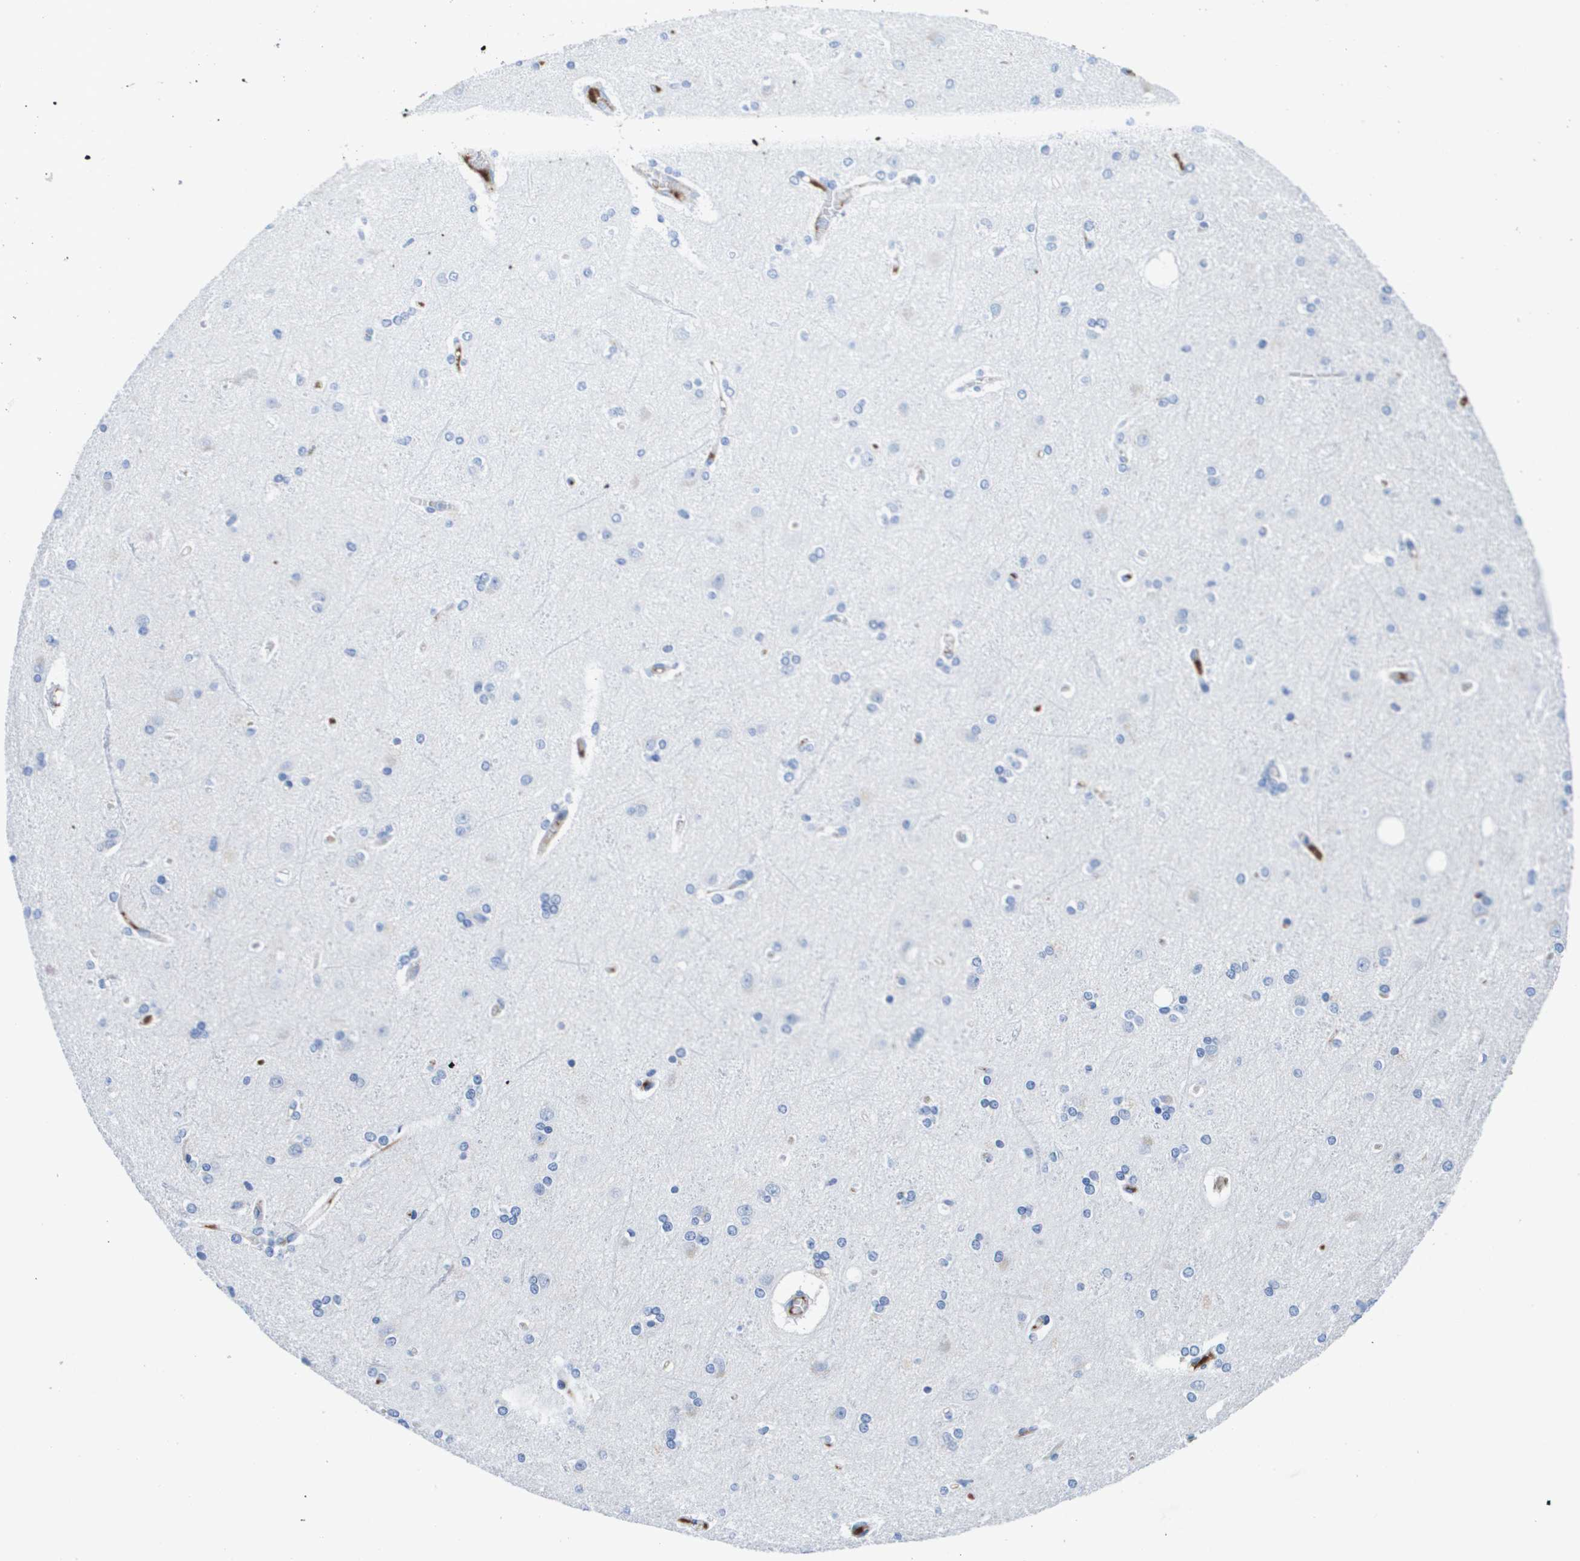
{"staining": {"intensity": "negative", "quantity": "none", "location": "none"}, "tissue": "cerebral cortex", "cell_type": "Endothelial cells", "image_type": "normal", "snomed": [{"axis": "morphology", "description": "Normal tissue, NOS"}, {"axis": "topography", "description": "Cerebral cortex"}], "caption": "High power microscopy histopathology image of an immunohistochemistry (IHC) micrograph of unremarkable cerebral cortex, revealing no significant expression in endothelial cells. (Brightfield microscopy of DAB IHC at high magnification).", "gene": "APOA1", "patient": {"sex": "male", "age": 57}}